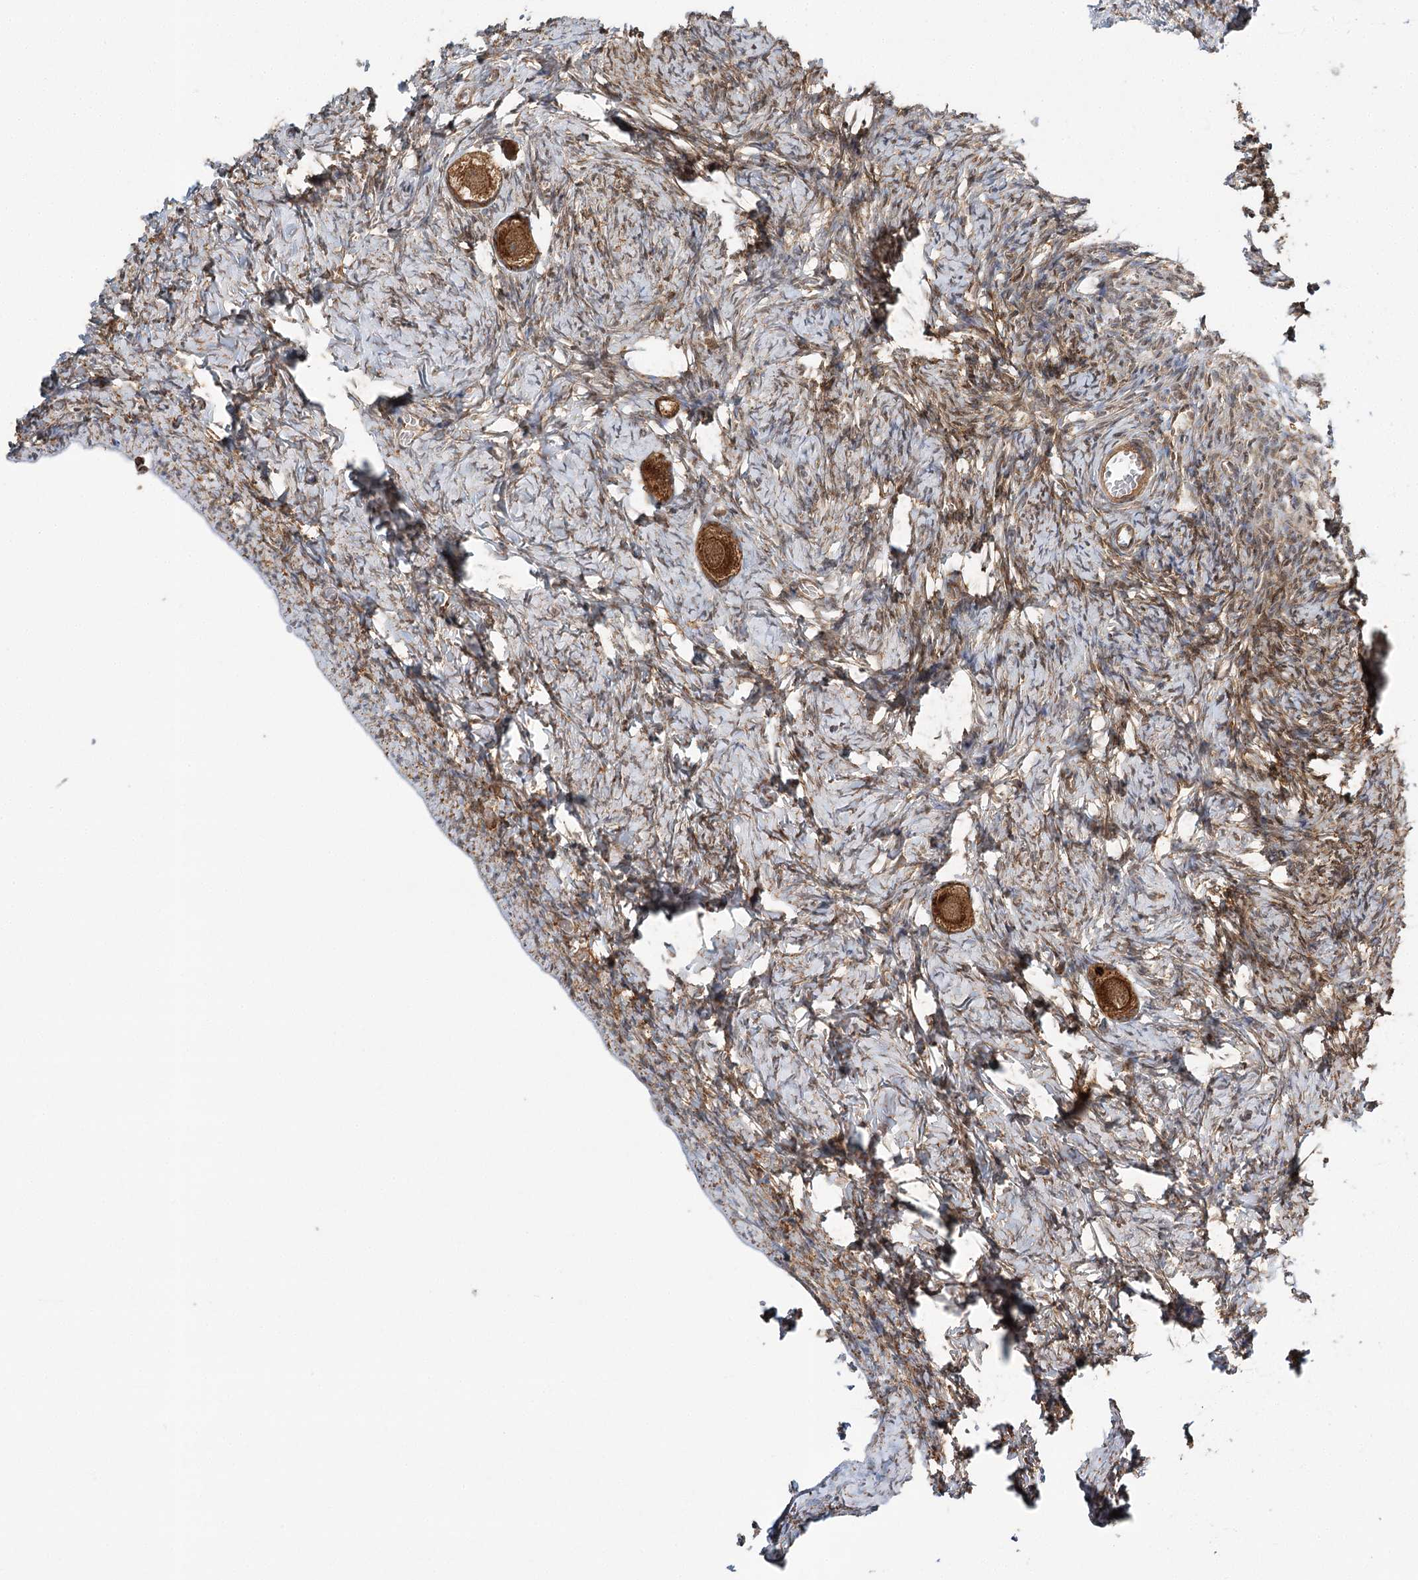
{"staining": {"intensity": "moderate", "quantity": ">75%", "location": "cytoplasmic/membranous,nuclear"}, "tissue": "ovary", "cell_type": "Follicle cells", "image_type": "normal", "snomed": [{"axis": "morphology", "description": "Normal tissue, NOS"}, {"axis": "topography", "description": "Ovary"}], "caption": "DAB immunohistochemical staining of unremarkable ovary shows moderate cytoplasmic/membranous,nuclear protein expression in about >75% of follicle cells.", "gene": "DNAJB14", "patient": {"sex": "female", "age": 27}}